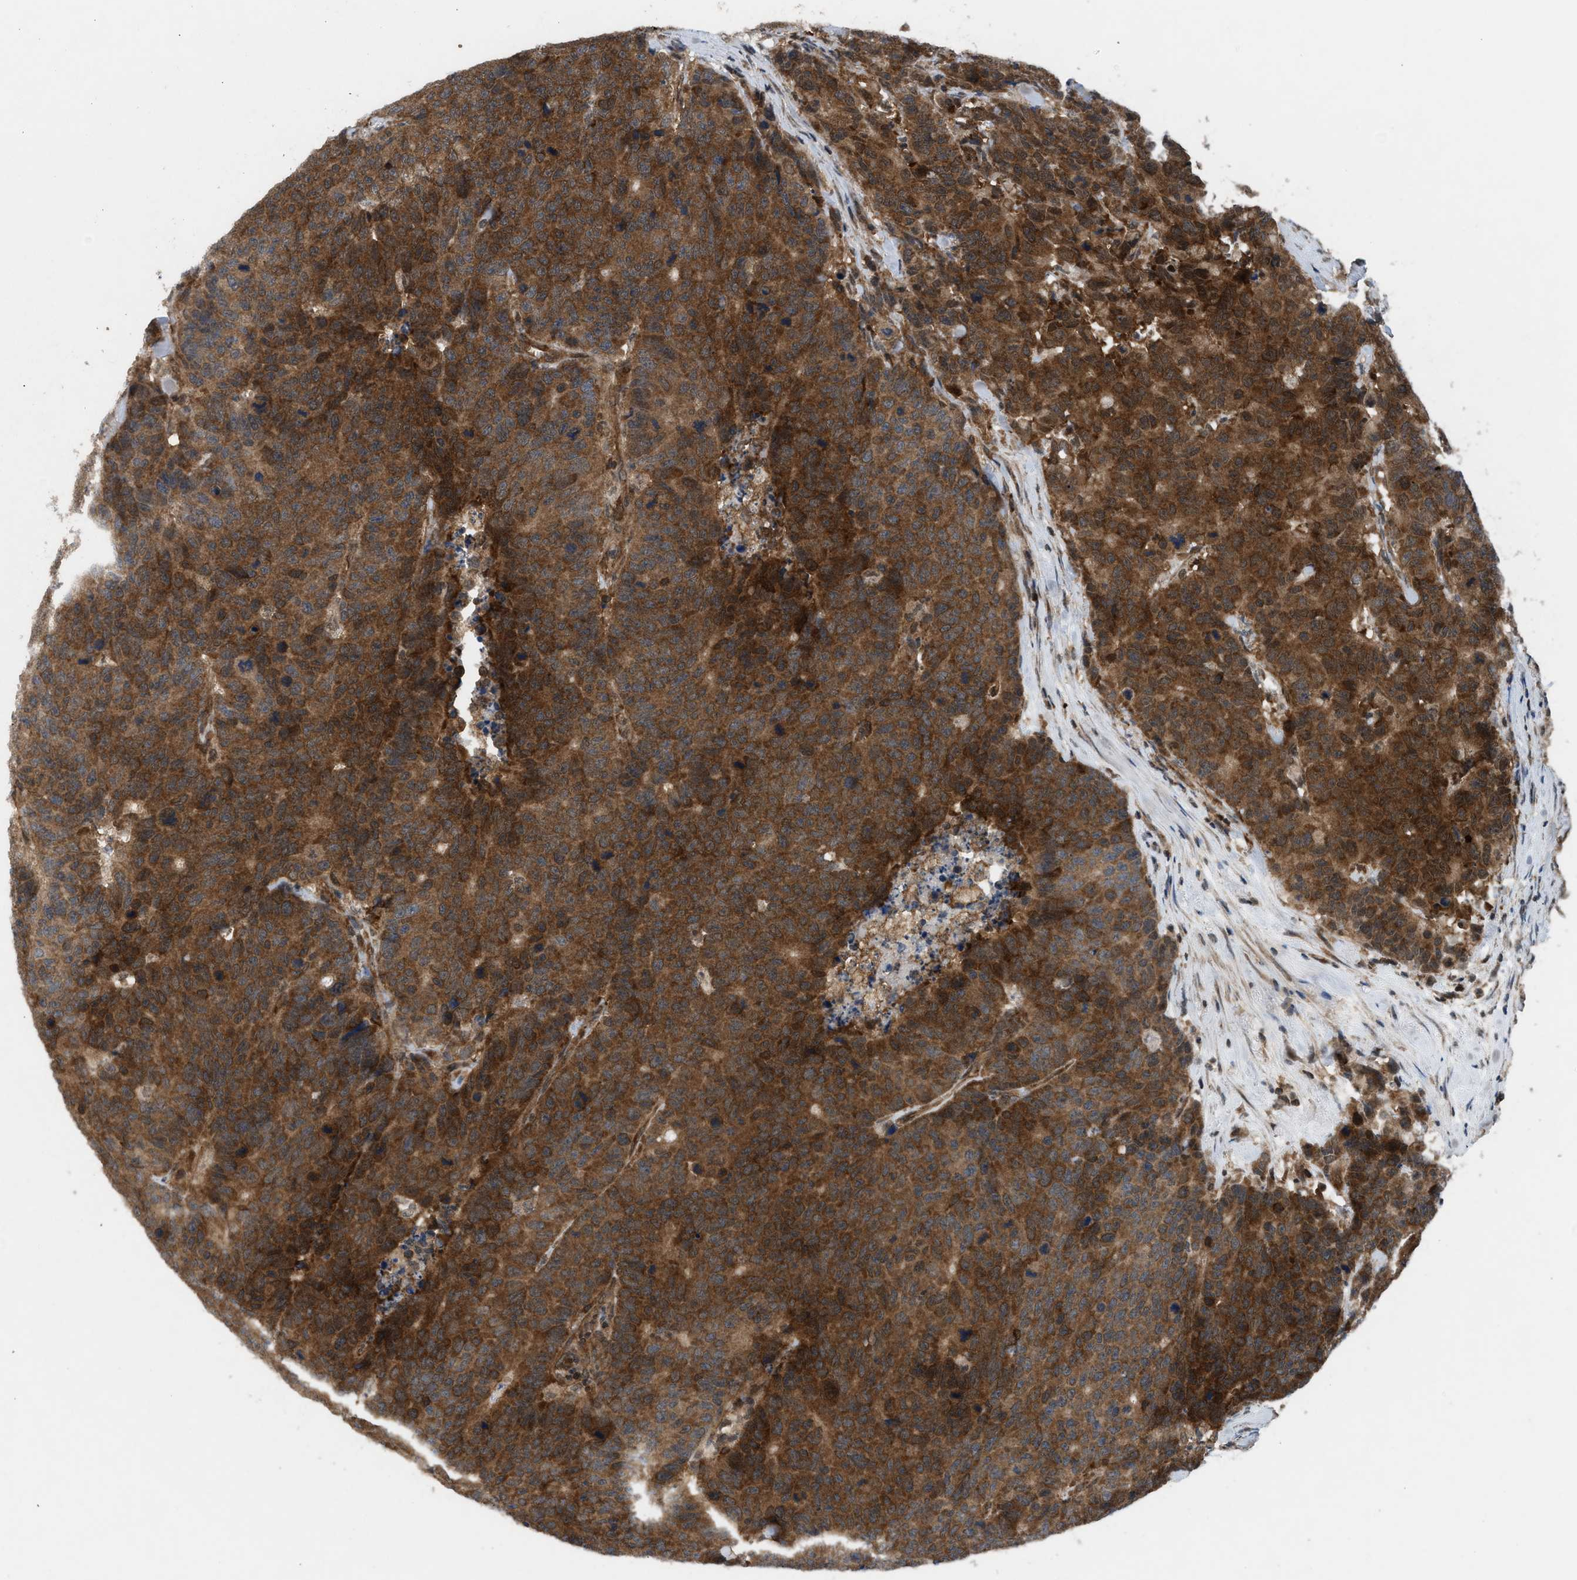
{"staining": {"intensity": "strong", "quantity": ">75%", "location": "cytoplasmic/membranous,nuclear"}, "tissue": "colorectal cancer", "cell_type": "Tumor cells", "image_type": "cancer", "snomed": [{"axis": "morphology", "description": "Adenocarcinoma, NOS"}, {"axis": "topography", "description": "Colon"}], "caption": "Immunohistochemical staining of colorectal cancer displays high levels of strong cytoplasmic/membranous and nuclear protein staining in about >75% of tumor cells. (DAB (3,3'-diaminobenzidine) IHC, brown staining for protein, blue staining for nuclei).", "gene": "OXSR1", "patient": {"sex": "female", "age": 86}}